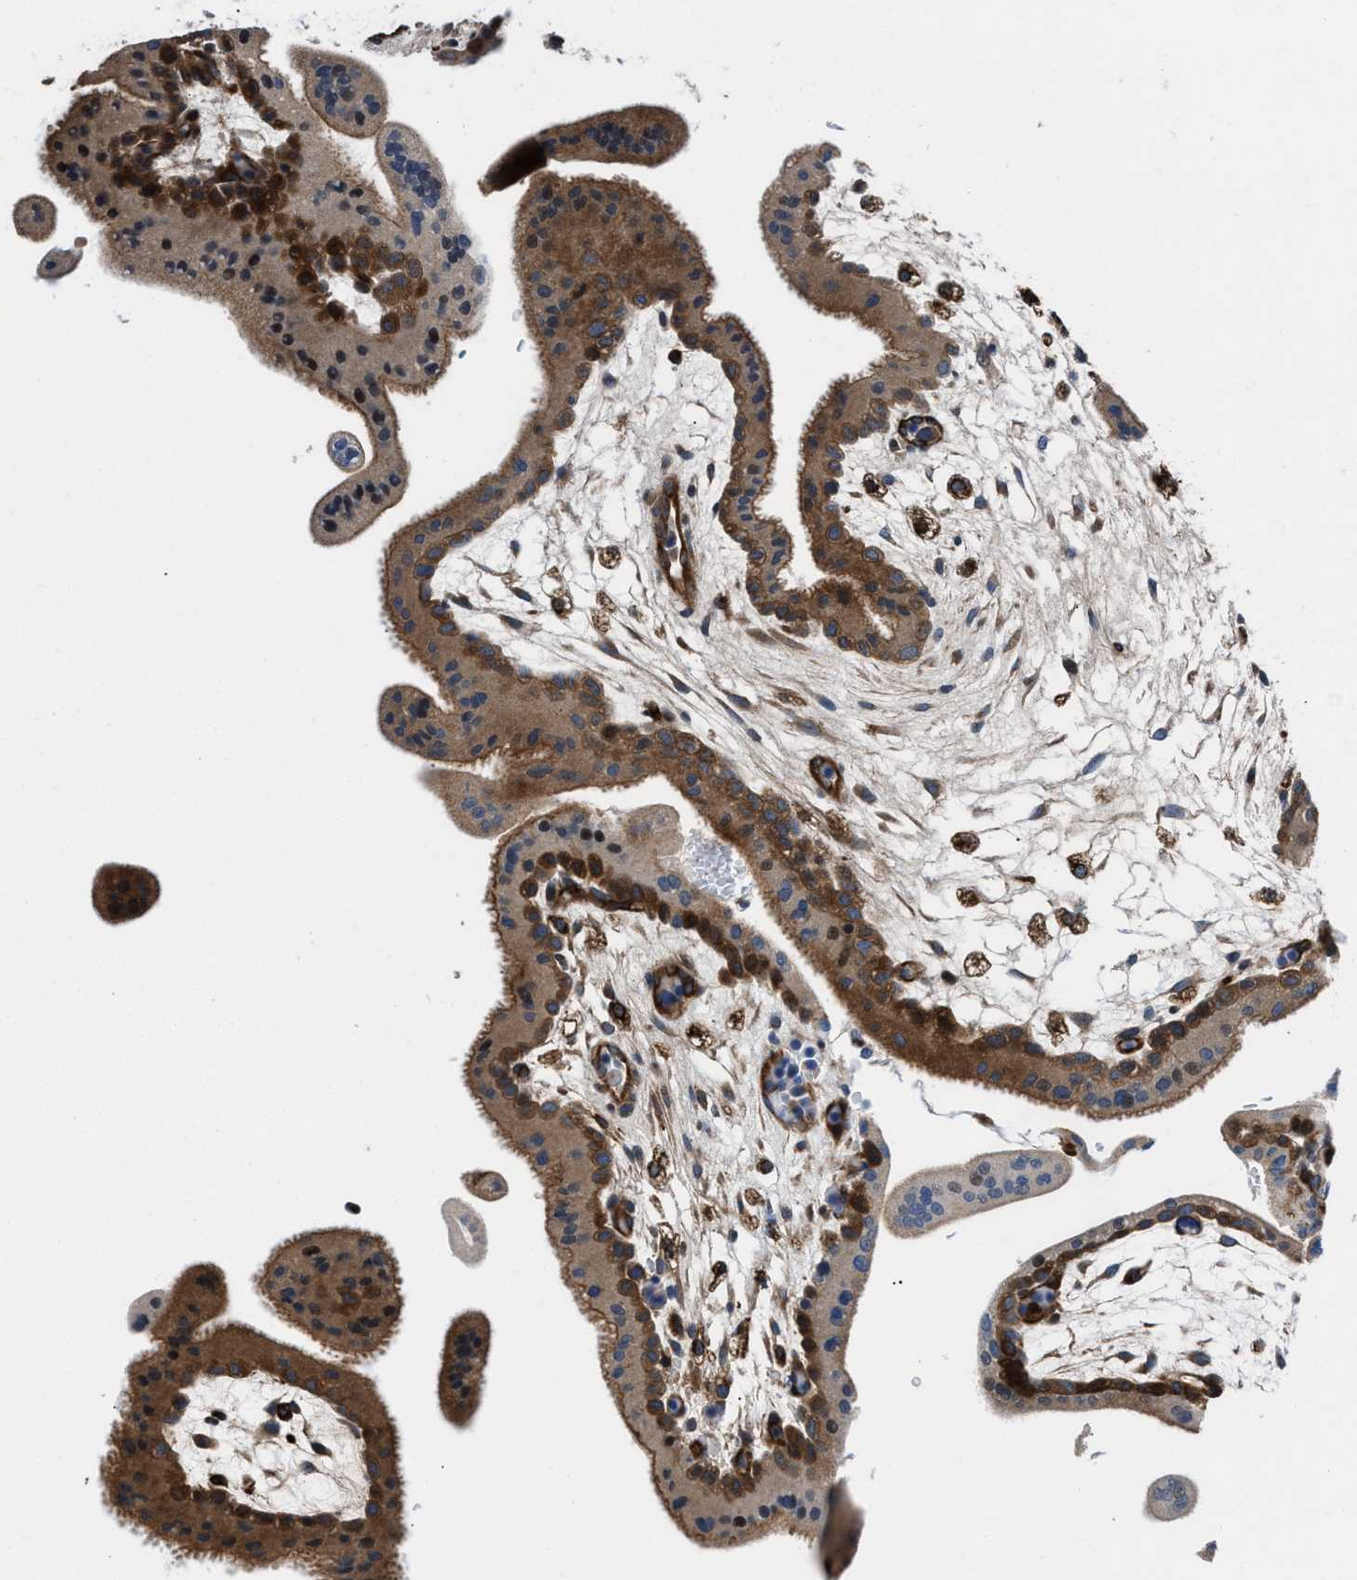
{"staining": {"intensity": "strong", "quantity": ">75%", "location": "cytoplasmic/membranous"}, "tissue": "placenta", "cell_type": "Decidual cells", "image_type": "normal", "snomed": [{"axis": "morphology", "description": "Normal tissue, NOS"}, {"axis": "topography", "description": "Placenta"}], "caption": "Immunohistochemical staining of normal placenta demonstrates strong cytoplasmic/membranous protein expression in approximately >75% of decidual cells.", "gene": "PRR15L", "patient": {"sex": "female", "age": 35}}